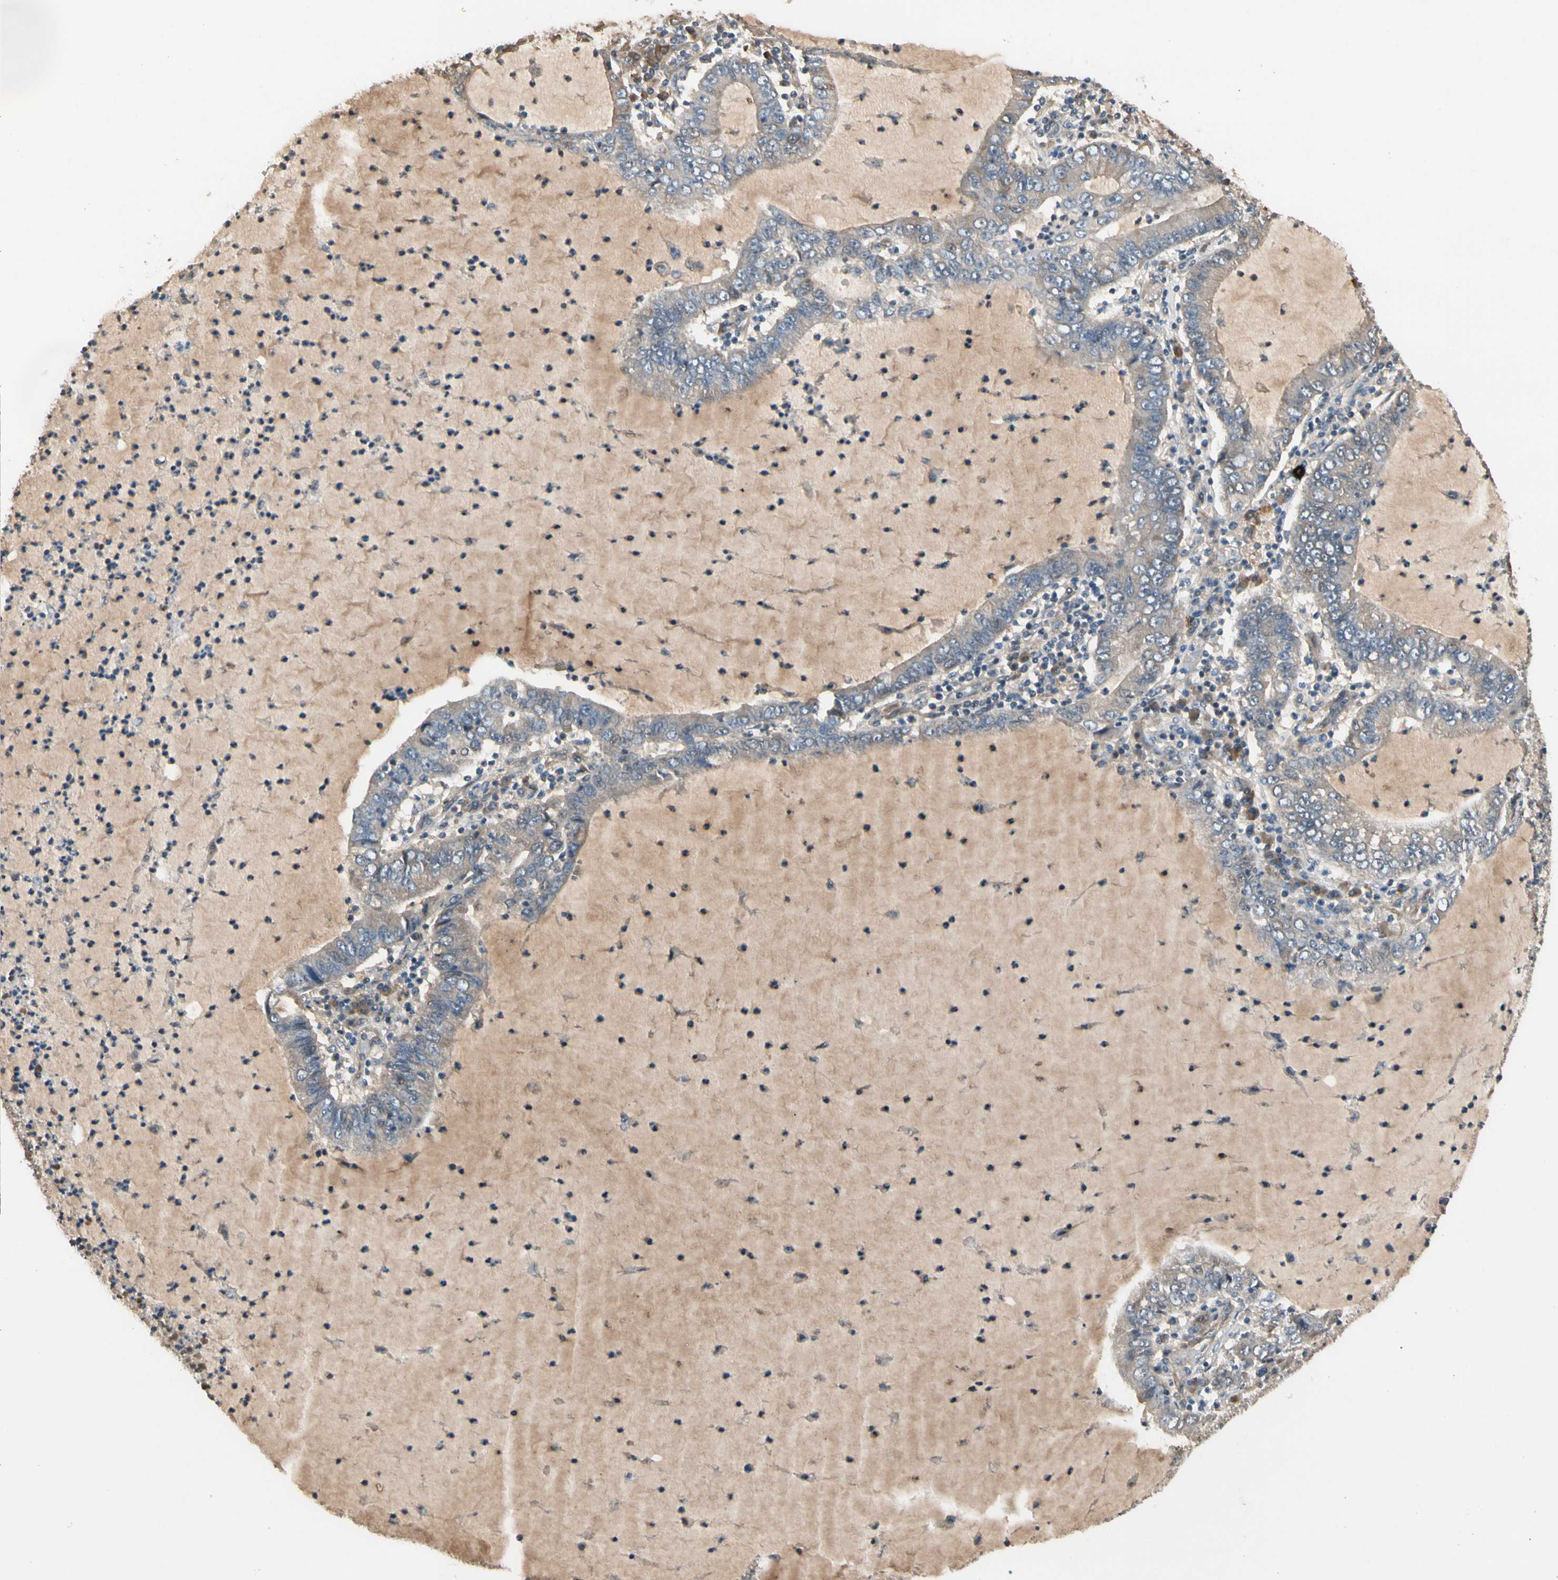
{"staining": {"intensity": "weak", "quantity": "25%-75%", "location": "cytoplasmic/membranous"}, "tissue": "lung cancer", "cell_type": "Tumor cells", "image_type": "cancer", "snomed": [{"axis": "morphology", "description": "Adenocarcinoma, NOS"}, {"axis": "topography", "description": "Lung"}], "caption": "High-magnification brightfield microscopy of lung cancer stained with DAB (brown) and counterstained with hematoxylin (blue). tumor cells exhibit weak cytoplasmic/membranous positivity is appreciated in about25%-75% of cells.", "gene": "ATG4C", "patient": {"sex": "female", "age": 51}}